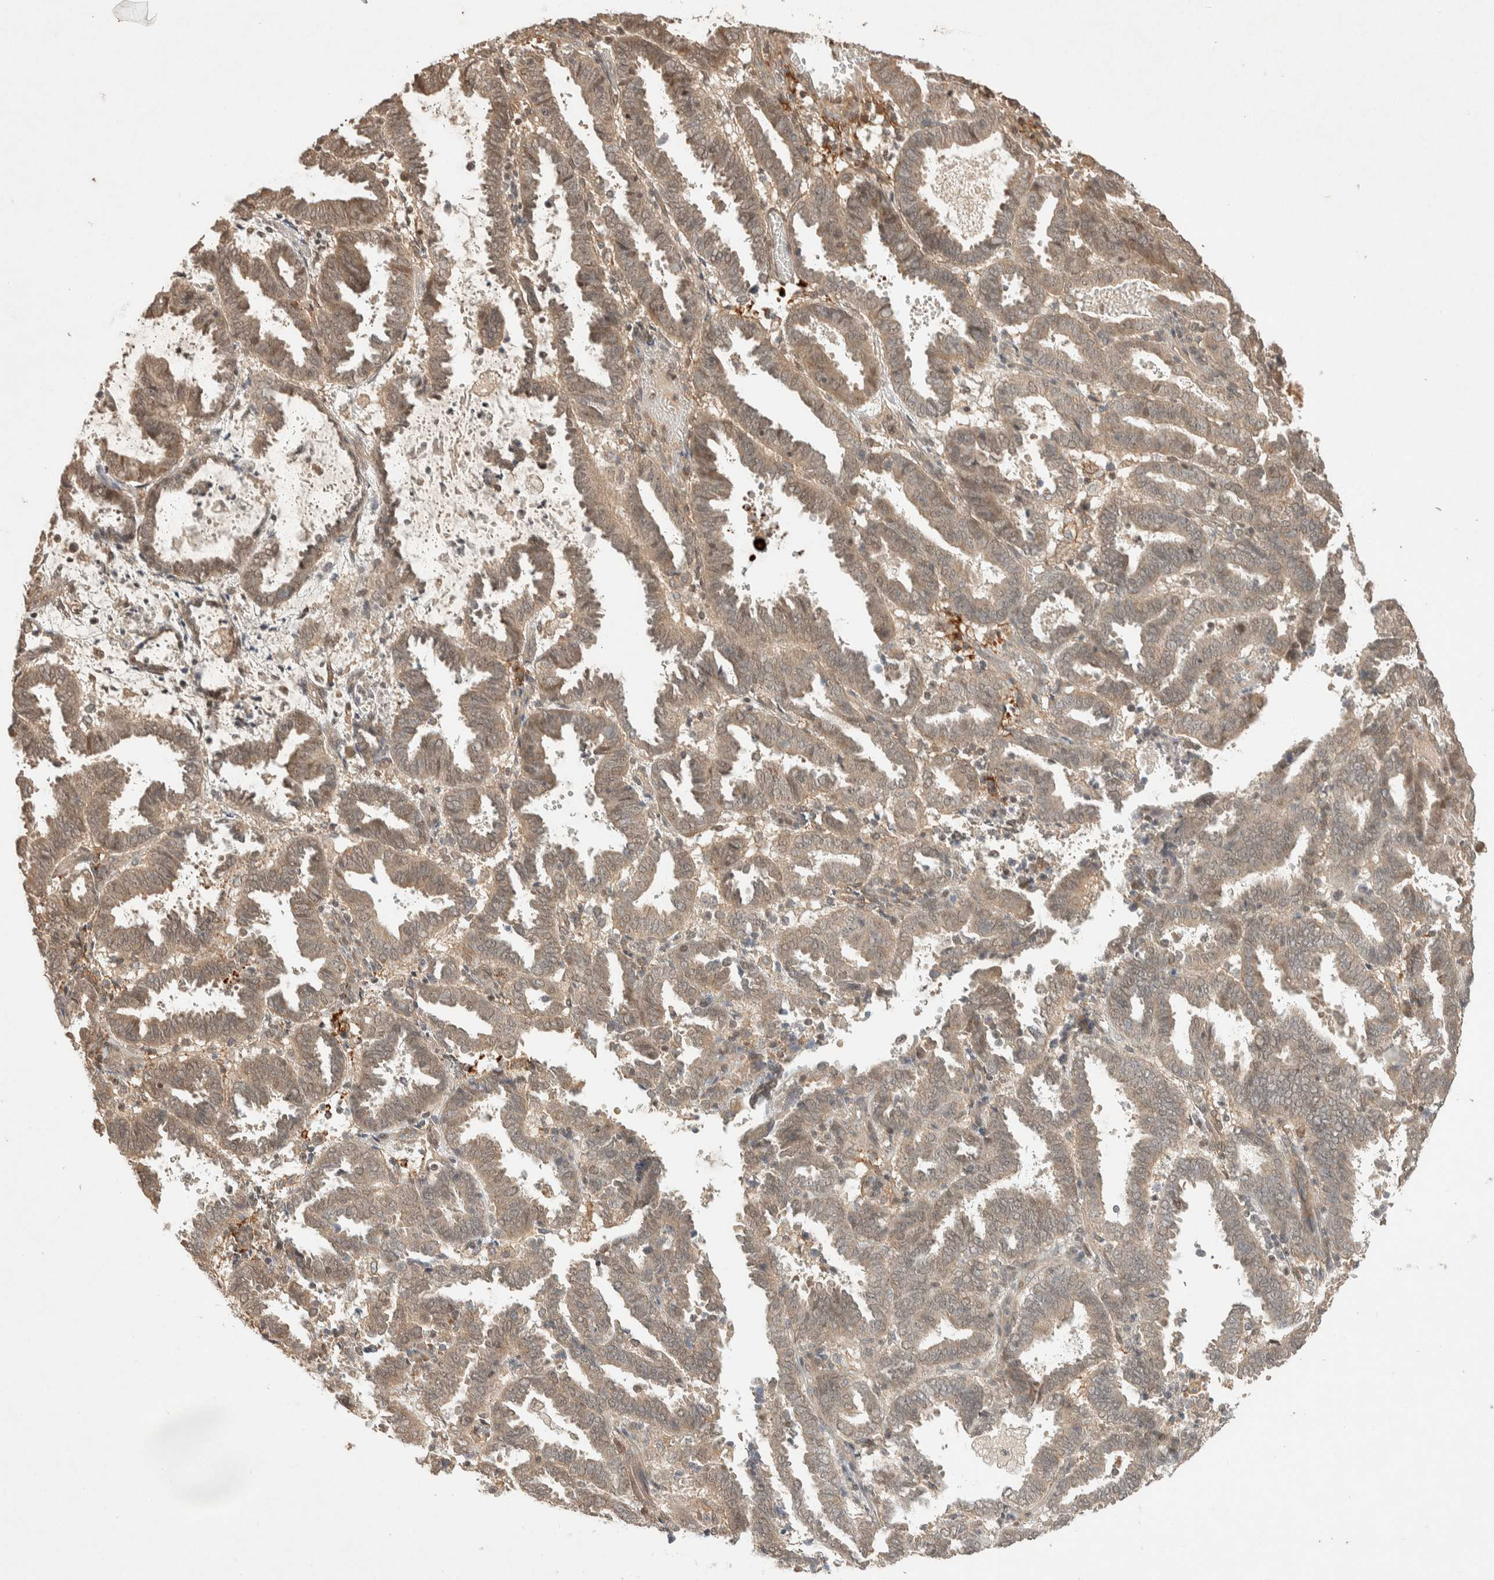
{"staining": {"intensity": "weak", "quantity": ">75%", "location": "cytoplasmic/membranous,nuclear"}, "tissue": "endometrial cancer", "cell_type": "Tumor cells", "image_type": "cancer", "snomed": [{"axis": "morphology", "description": "Adenocarcinoma, NOS"}, {"axis": "topography", "description": "Uterus"}], "caption": "Immunohistochemistry staining of endometrial adenocarcinoma, which reveals low levels of weak cytoplasmic/membranous and nuclear positivity in about >75% of tumor cells indicating weak cytoplasmic/membranous and nuclear protein positivity. The staining was performed using DAB (brown) for protein detection and nuclei were counterstained in hematoxylin (blue).", "gene": "THRA", "patient": {"sex": "female", "age": 83}}